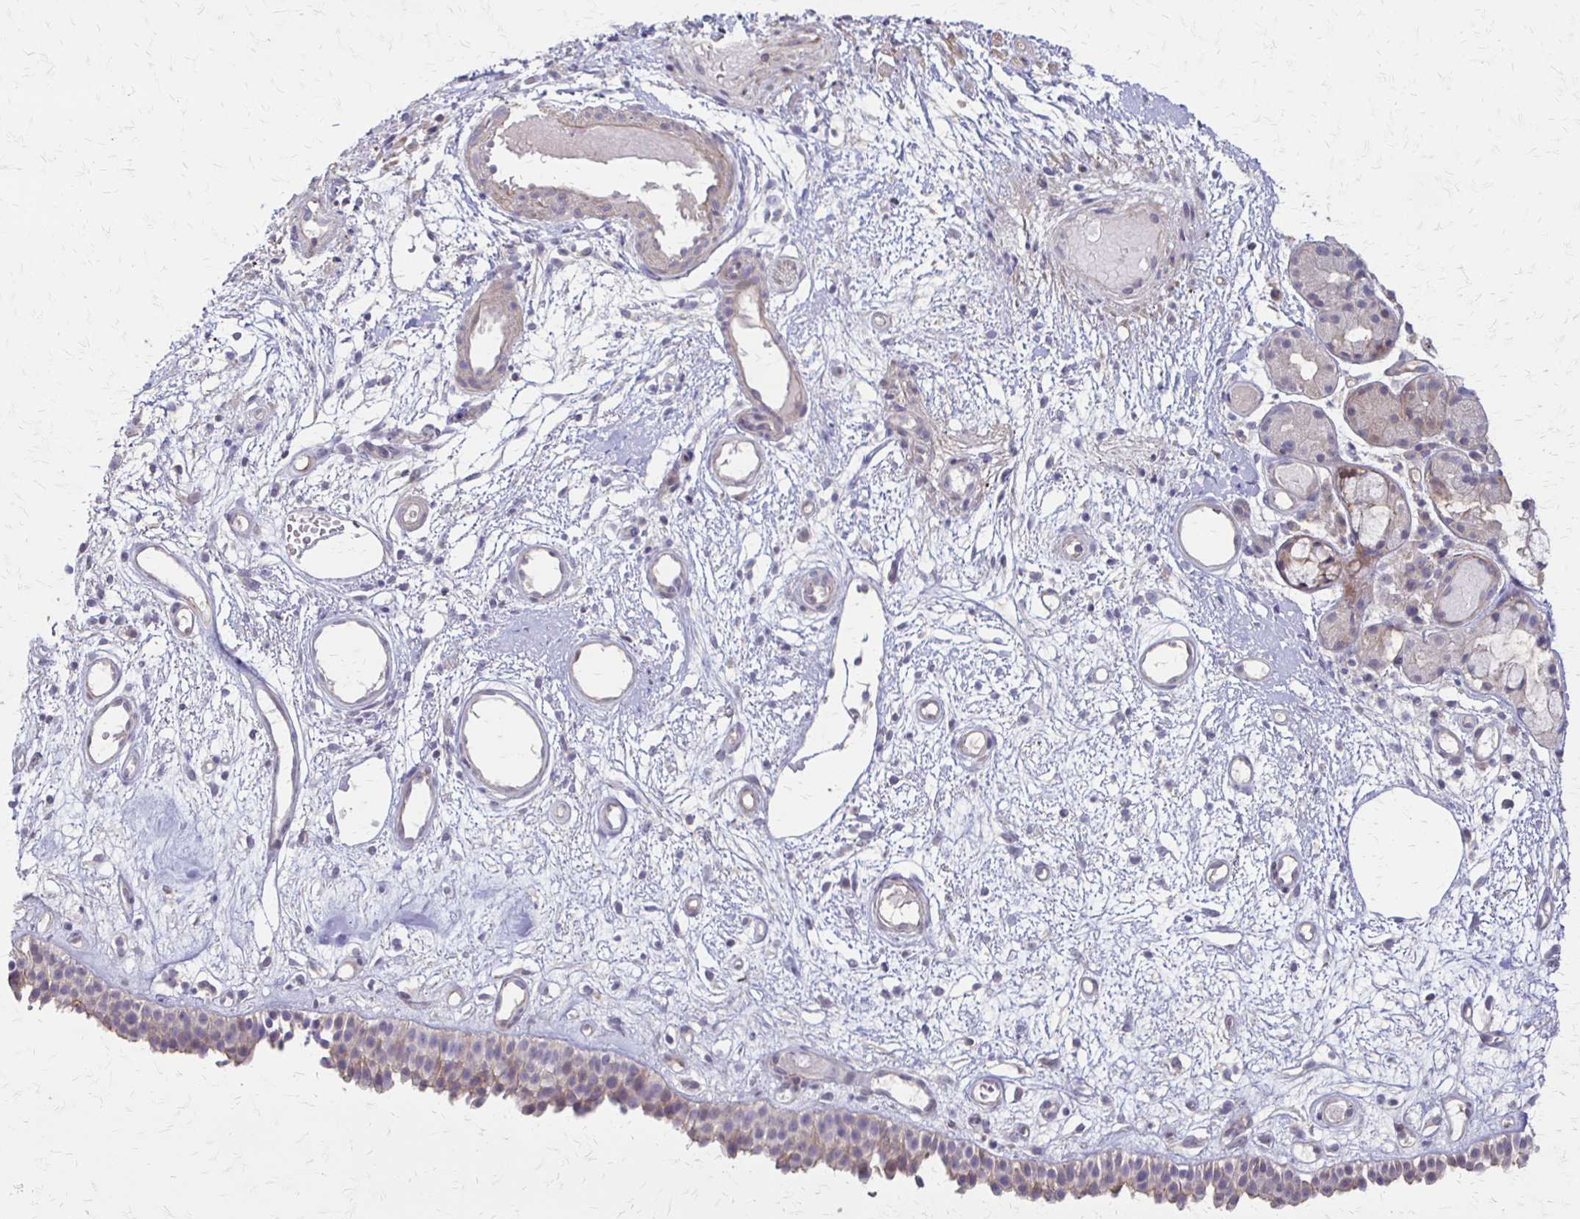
{"staining": {"intensity": "weak", "quantity": "25%-75%", "location": "cytoplasmic/membranous"}, "tissue": "nasopharynx", "cell_type": "Respiratory epithelial cells", "image_type": "normal", "snomed": [{"axis": "morphology", "description": "Normal tissue, NOS"}, {"axis": "morphology", "description": "Inflammation, NOS"}, {"axis": "topography", "description": "Nasopharynx"}], "caption": "Brown immunohistochemical staining in unremarkable human nasopharynx demonstrates weak cytoplasmic/membranous staining in approximately 25%-75% of respiratory epithelial cells.", "gene": "CFL2", "patient": {"sex": "male", "age": 54}}